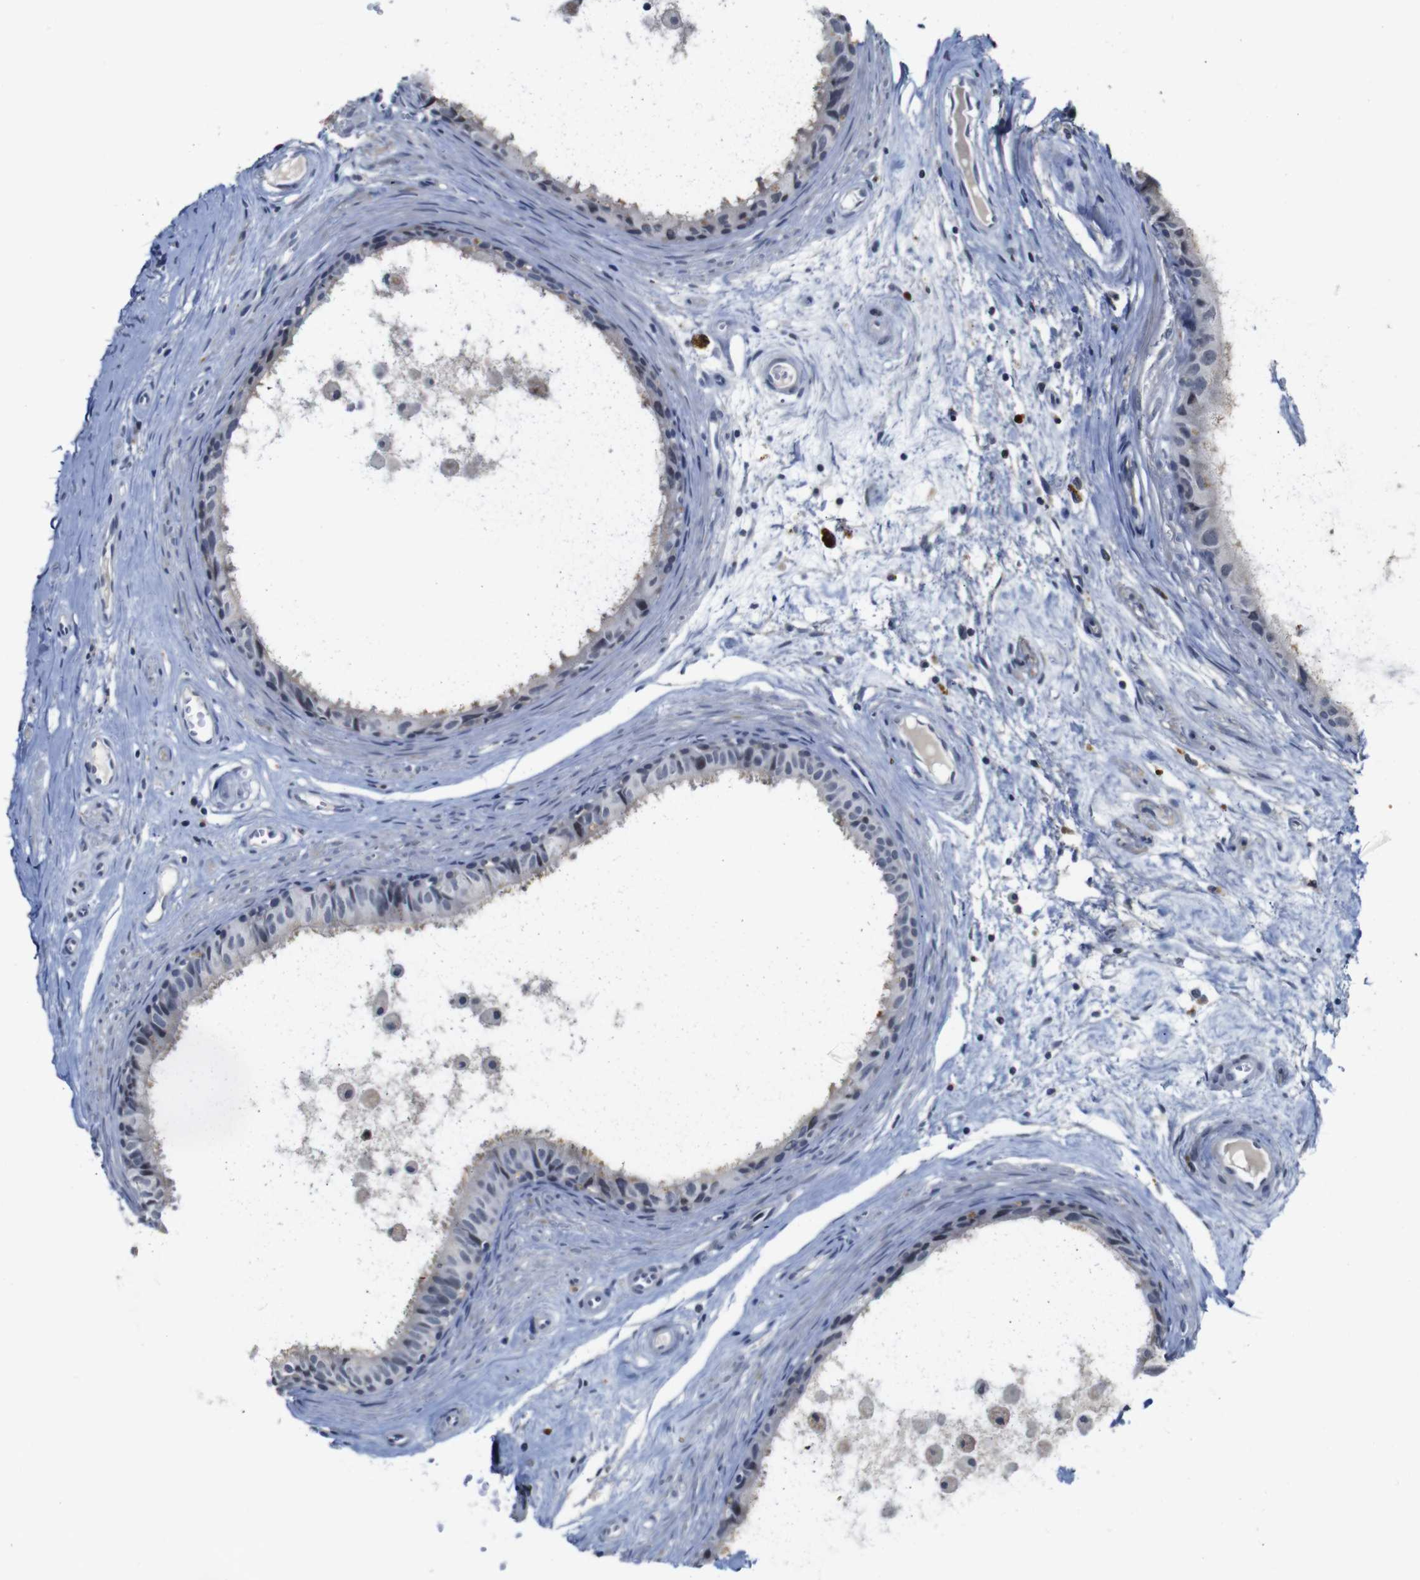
{"staining": {"intensity": "weak", "quantity": "25%-75%", "location": "cytoplasmic/membranous"}, "tissue": "epididymis", "cell_type": "Glandular cells", "image_type": "normal", "snomed": [{"axis": "morphology", "description": "Normal tissue, NOS"}, {"axis": "morphology", "description": "Inflammation, NOS"}, {"axis": "topography", "description": "Epididymis"}], "caption": "Immunohistochemistry (DAB) staining of benign epididymis shows weak cytoplasmic/membranous protein positivity in approximately 25%-75% of glandular cells. (DAB = brown stain, brightfield microscopy at high magnification).", "gene": "NTRK3", "patient": {"sex": "male", "age": 85}}